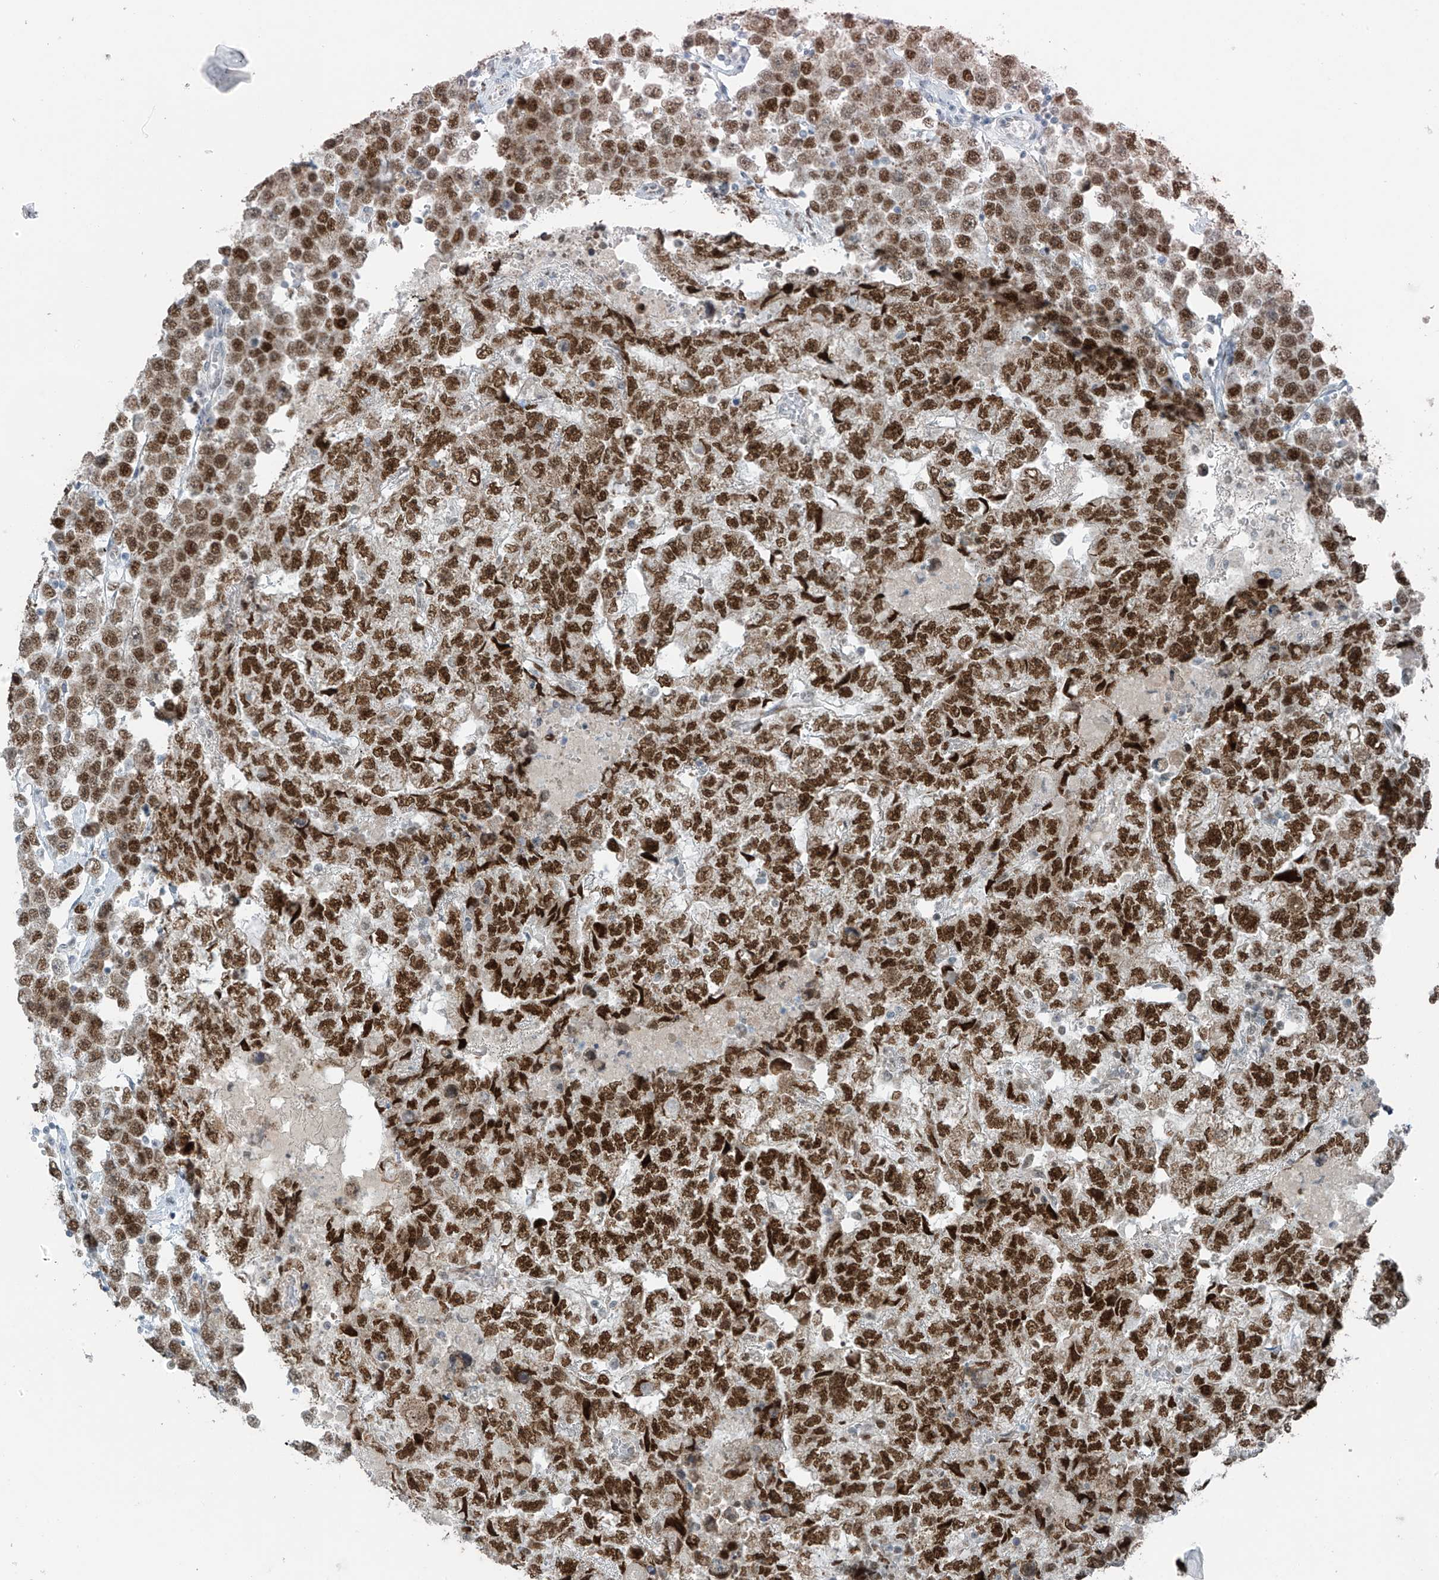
{"staining": {"intensity": "strong", "quantity": ">75%", "location": "nuclear"}, "tissue": "testis cancer", "cell_type": "Tumor cells", "image_type": "cancer", "snomed": [{"axis": "morphology", "description": "Carcinoma, Embryonal, NOS"}, {"axis": "topography", "description": "Testis"}], "caption": "Immunohistochemistry staining of testis cancer (embryonal carcinoma), which exhibits high levels of strong nuclear positivity in about >75% of tumor cells indicating strong nuclear protein expression. The staining was performed using DAB (brown) for protein detection and nuclei were counterstained in hematoxylin (blue).", "gene": "WRNIP1", "patient": {"sex": "male", "age": 36}}